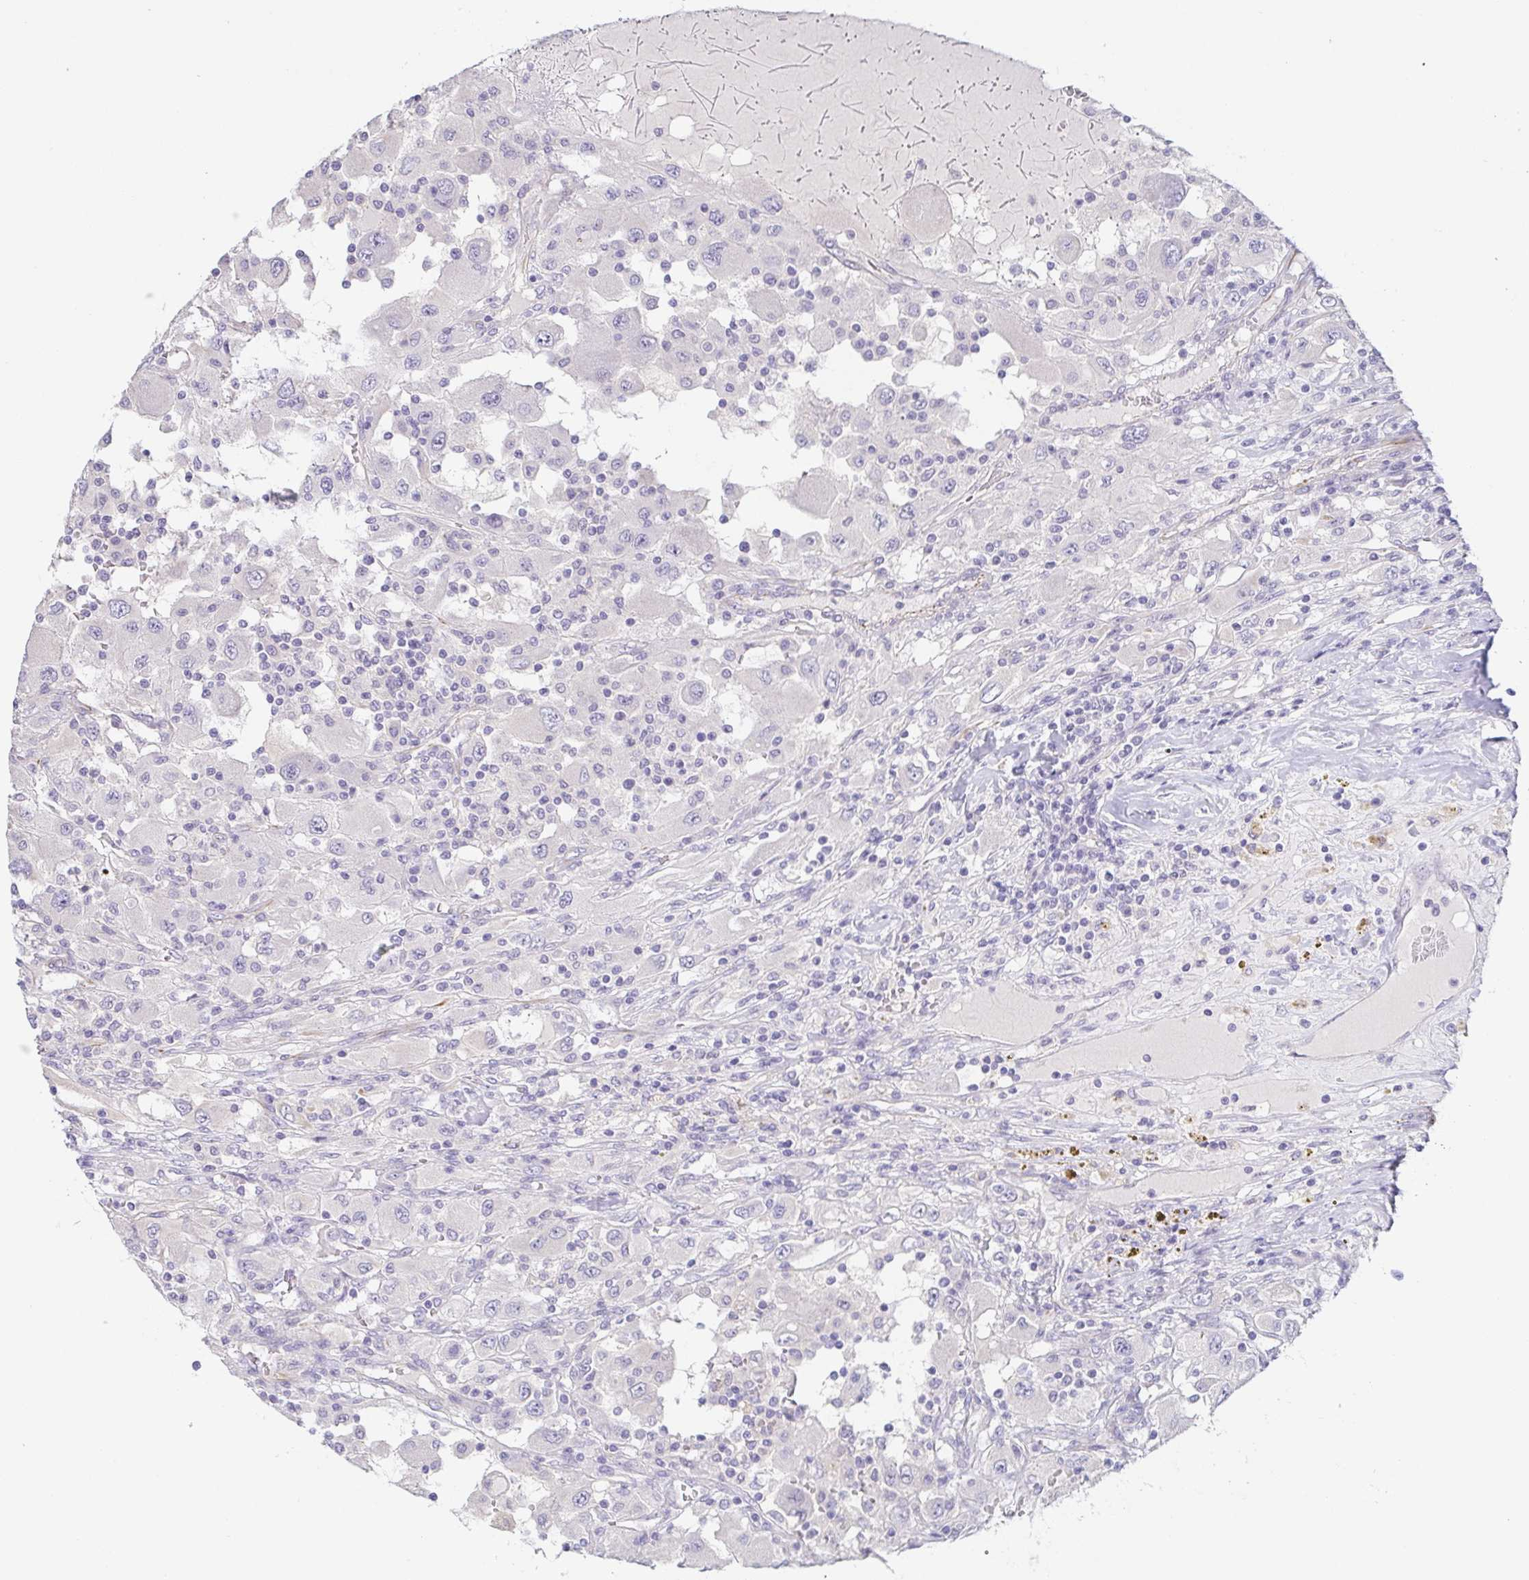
{"staining": {"intensity": "negative", "quantity": "none", "location": "none"}, "tissue": "renal cancer", "cell_type": "Tumor cells", "image_type": "cancer", "snomed": [{"axis": "morphology", "description": "Adenocarcinoma, NOS"}, {"axis": "topography", "description": "Kidney"}], "caption": "This is an IHC photomicrograph of human adenocarcinoma (renal). There is no positivity in tumor cells.", "gene": "COL17A1", "patient": {"sex": "female", "age": 67}}